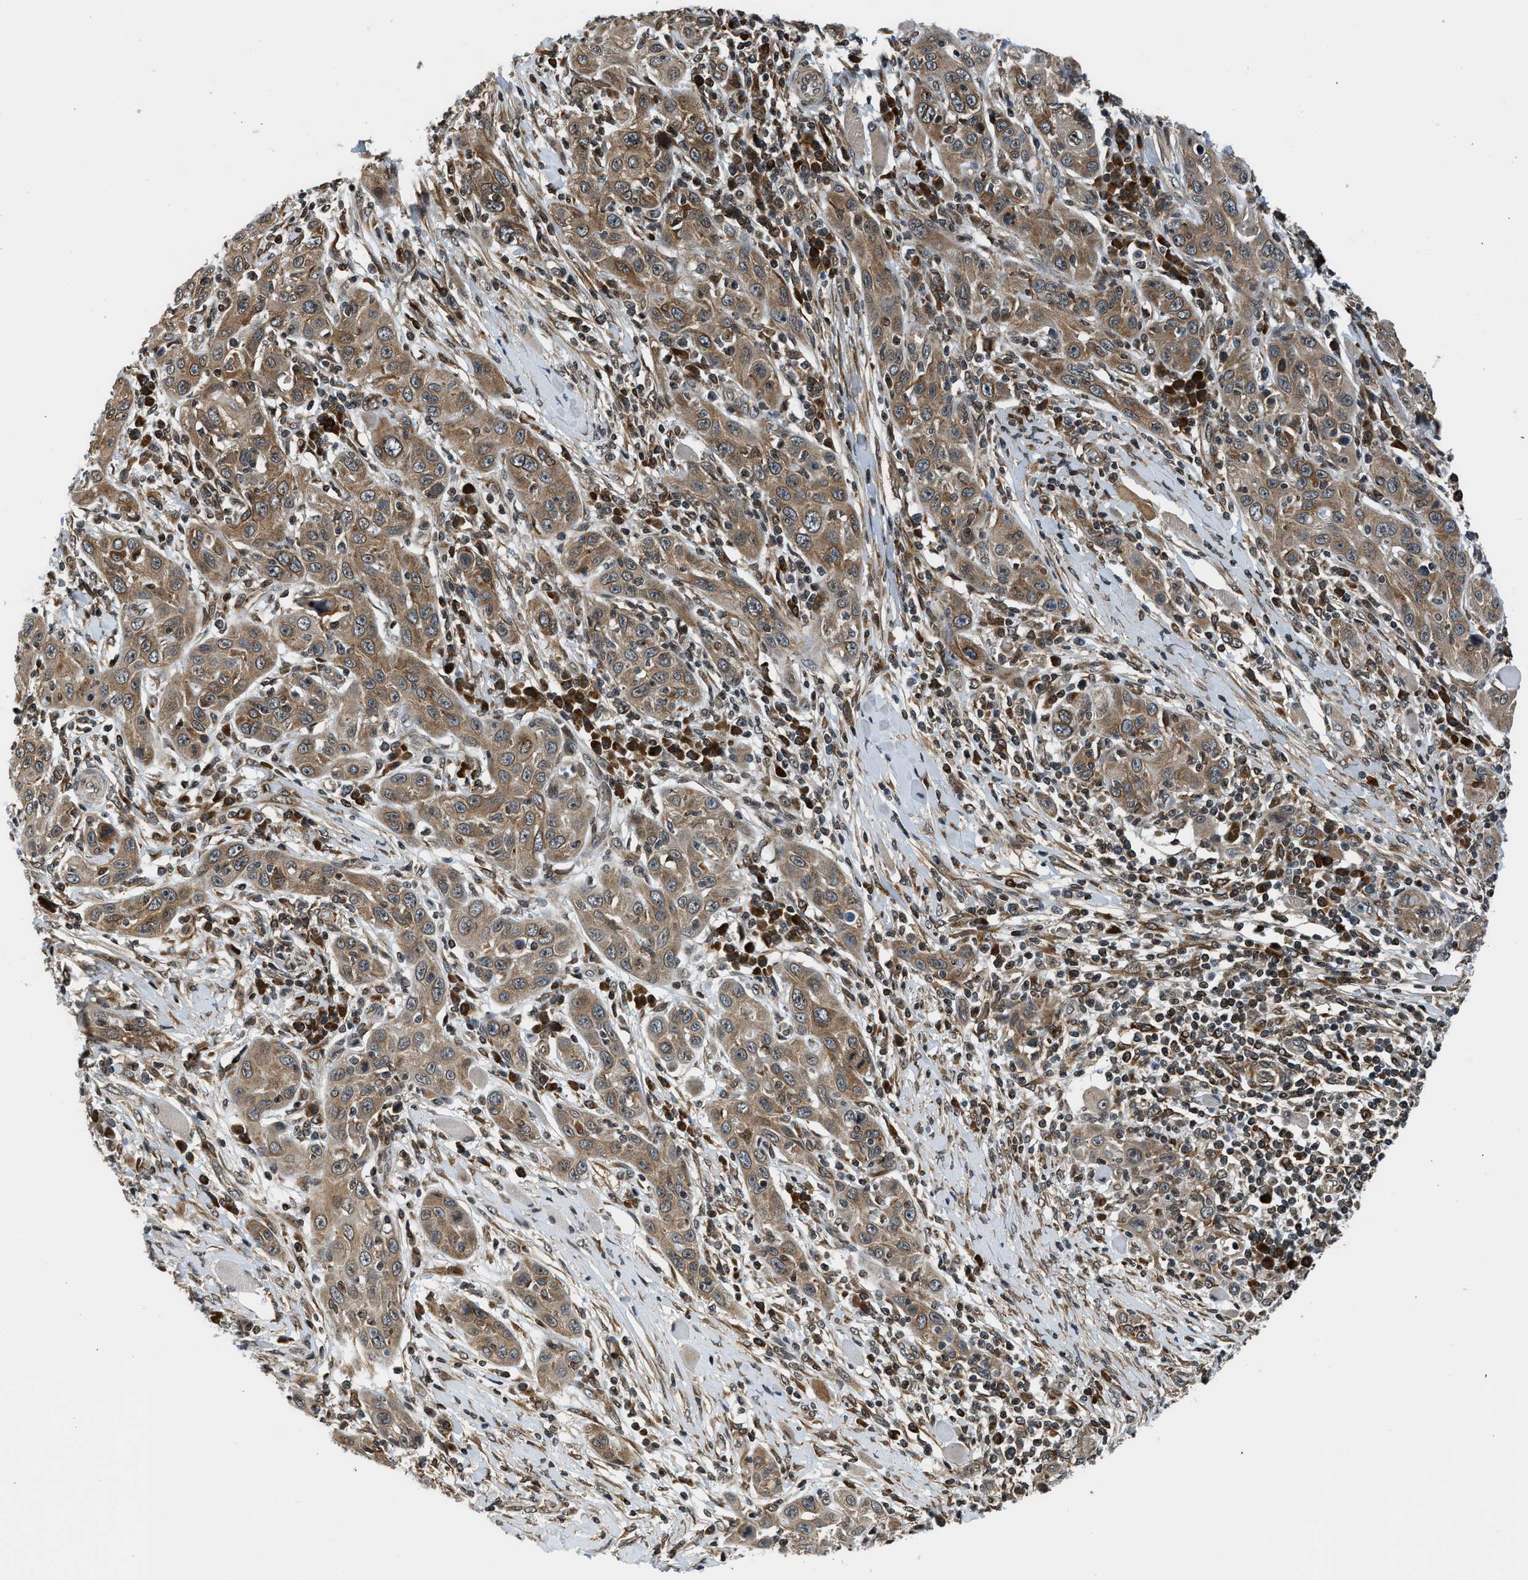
{"staining": {"intensity": "moderate", "quantity": ">75%", "location": "cytoplasmic/membranous"}, "tissue": "skin cancer", "cell_type": "Tumor cells", "image_type": "cancer", "snomed": [{"axis": "morphology", "description": "Squamous cell carcinoma, NOS"}, {"axis": "topography", "description": "Skin"}], "caption": "Immunohistochemistry (IHC) micrograph of neoplastic tissue: human skin squamous cell carcinoma stained using IHC displays medium levels of moderate protein expression localized specifically in the cytoplasmic/membranous of tumor cells, appearing as a cytoplasmic/membranous brown color.", "gene": "RETREG3", "patient": {"sex": "female", "age": 88}}